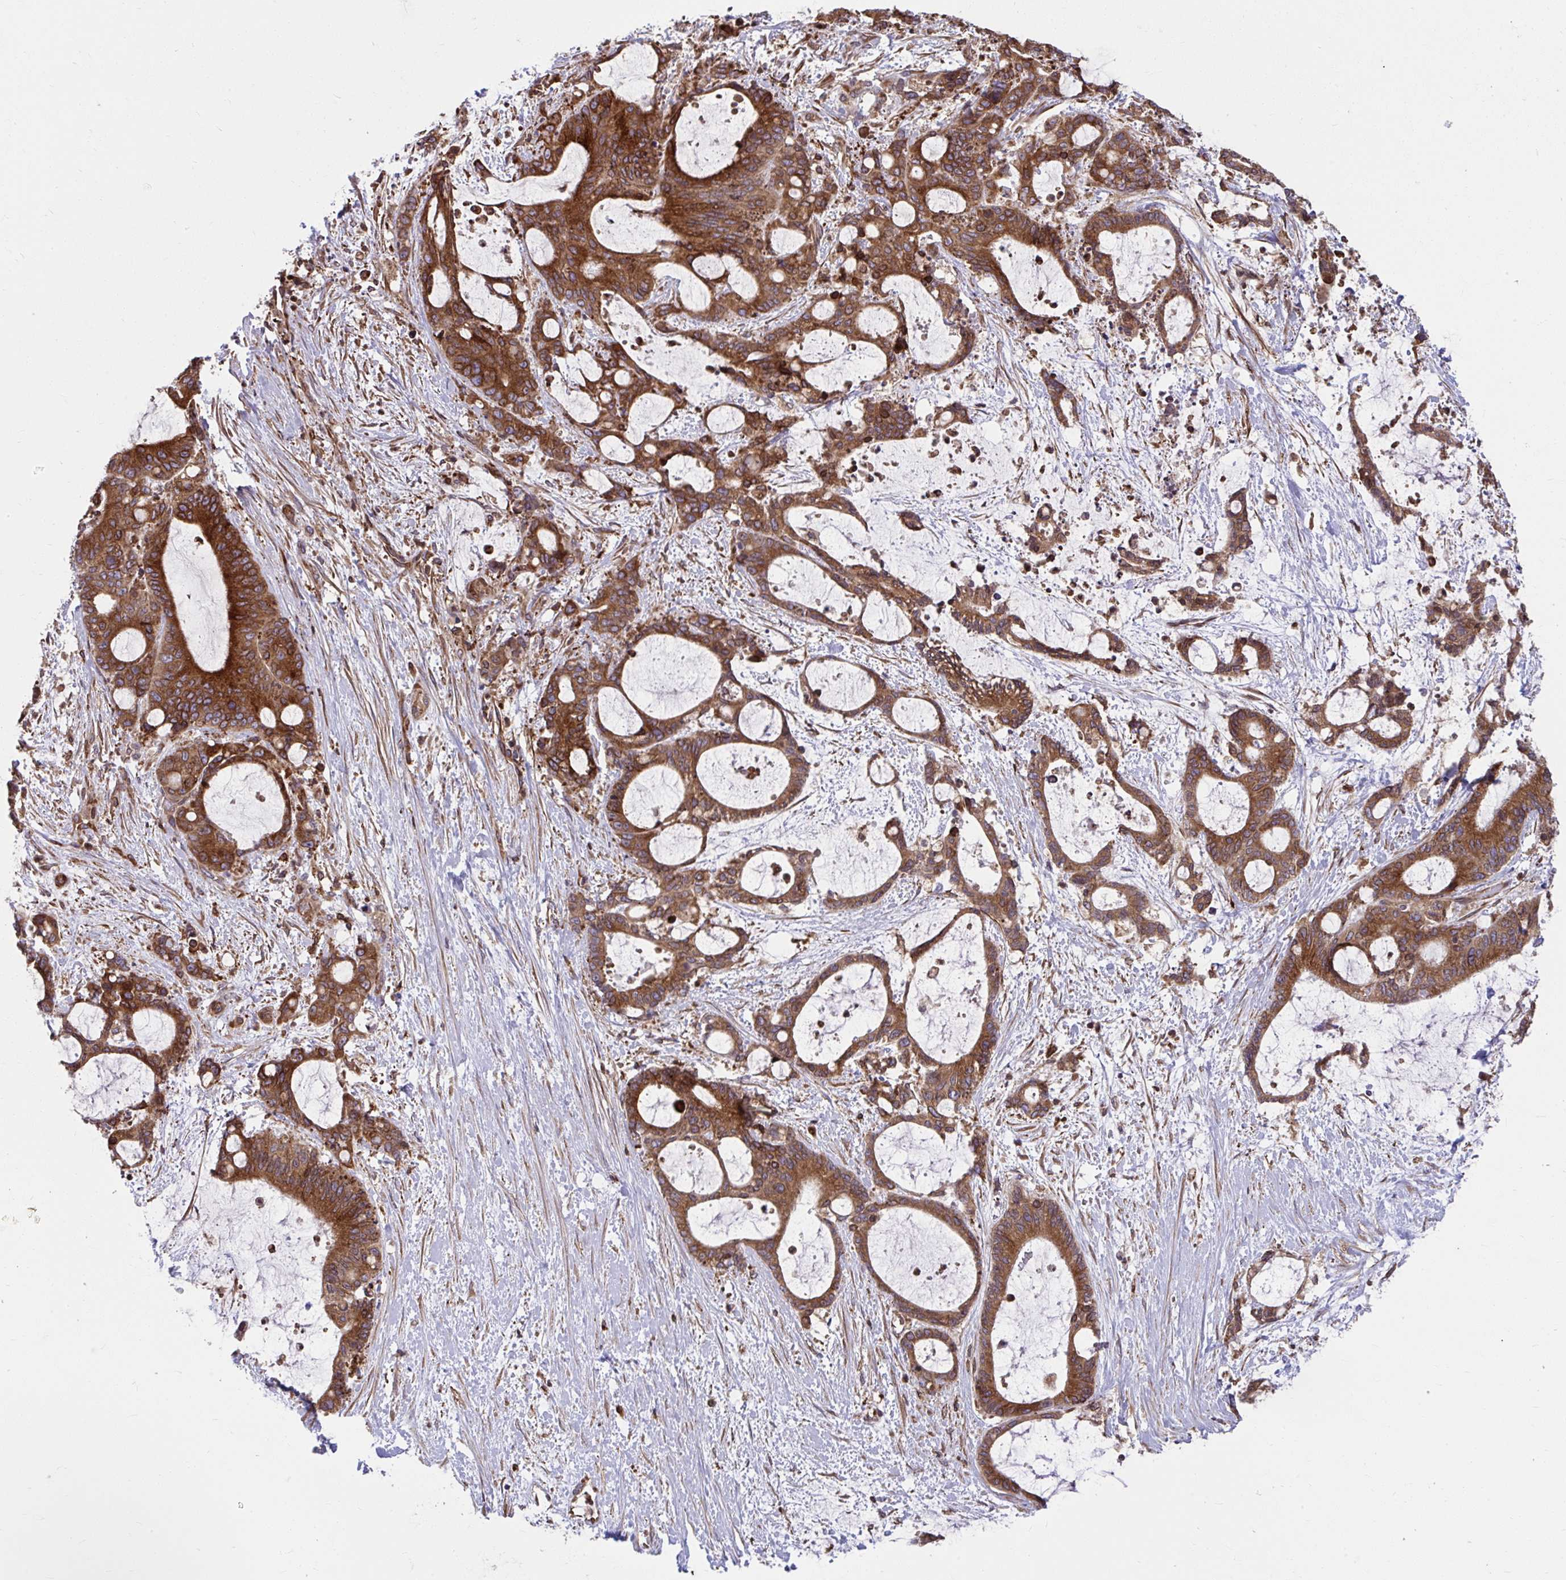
{"staining": {"intensity": "strong", "quantity": ">75%", "location": "cytoplasmic/membranous"}, "tissue": "liver cancer", "cell_type": "Tumor cells", "image_type": "cancer", "snomed": [{"axis": "morphology", "description": "Normal tissue, NOS"}, {"axis": "morphology", "description": "Cholangiocarcinoma"}, {"axis": "topography", "description": "Liver"}, {"axis": "topography", "description": "Peripheral nerve tissue"}], "caption": "Immunohistochemistry (IHC) of liver cholangiocarcinoma shows high levels of strong cytoplasmic/membranous staining in approximately >75% of tumor cells. The protein is shown in brown color, while the nuclei are stained blue.", "gene": "STIM2", "patient": {"sex": "female", "age": 73}}